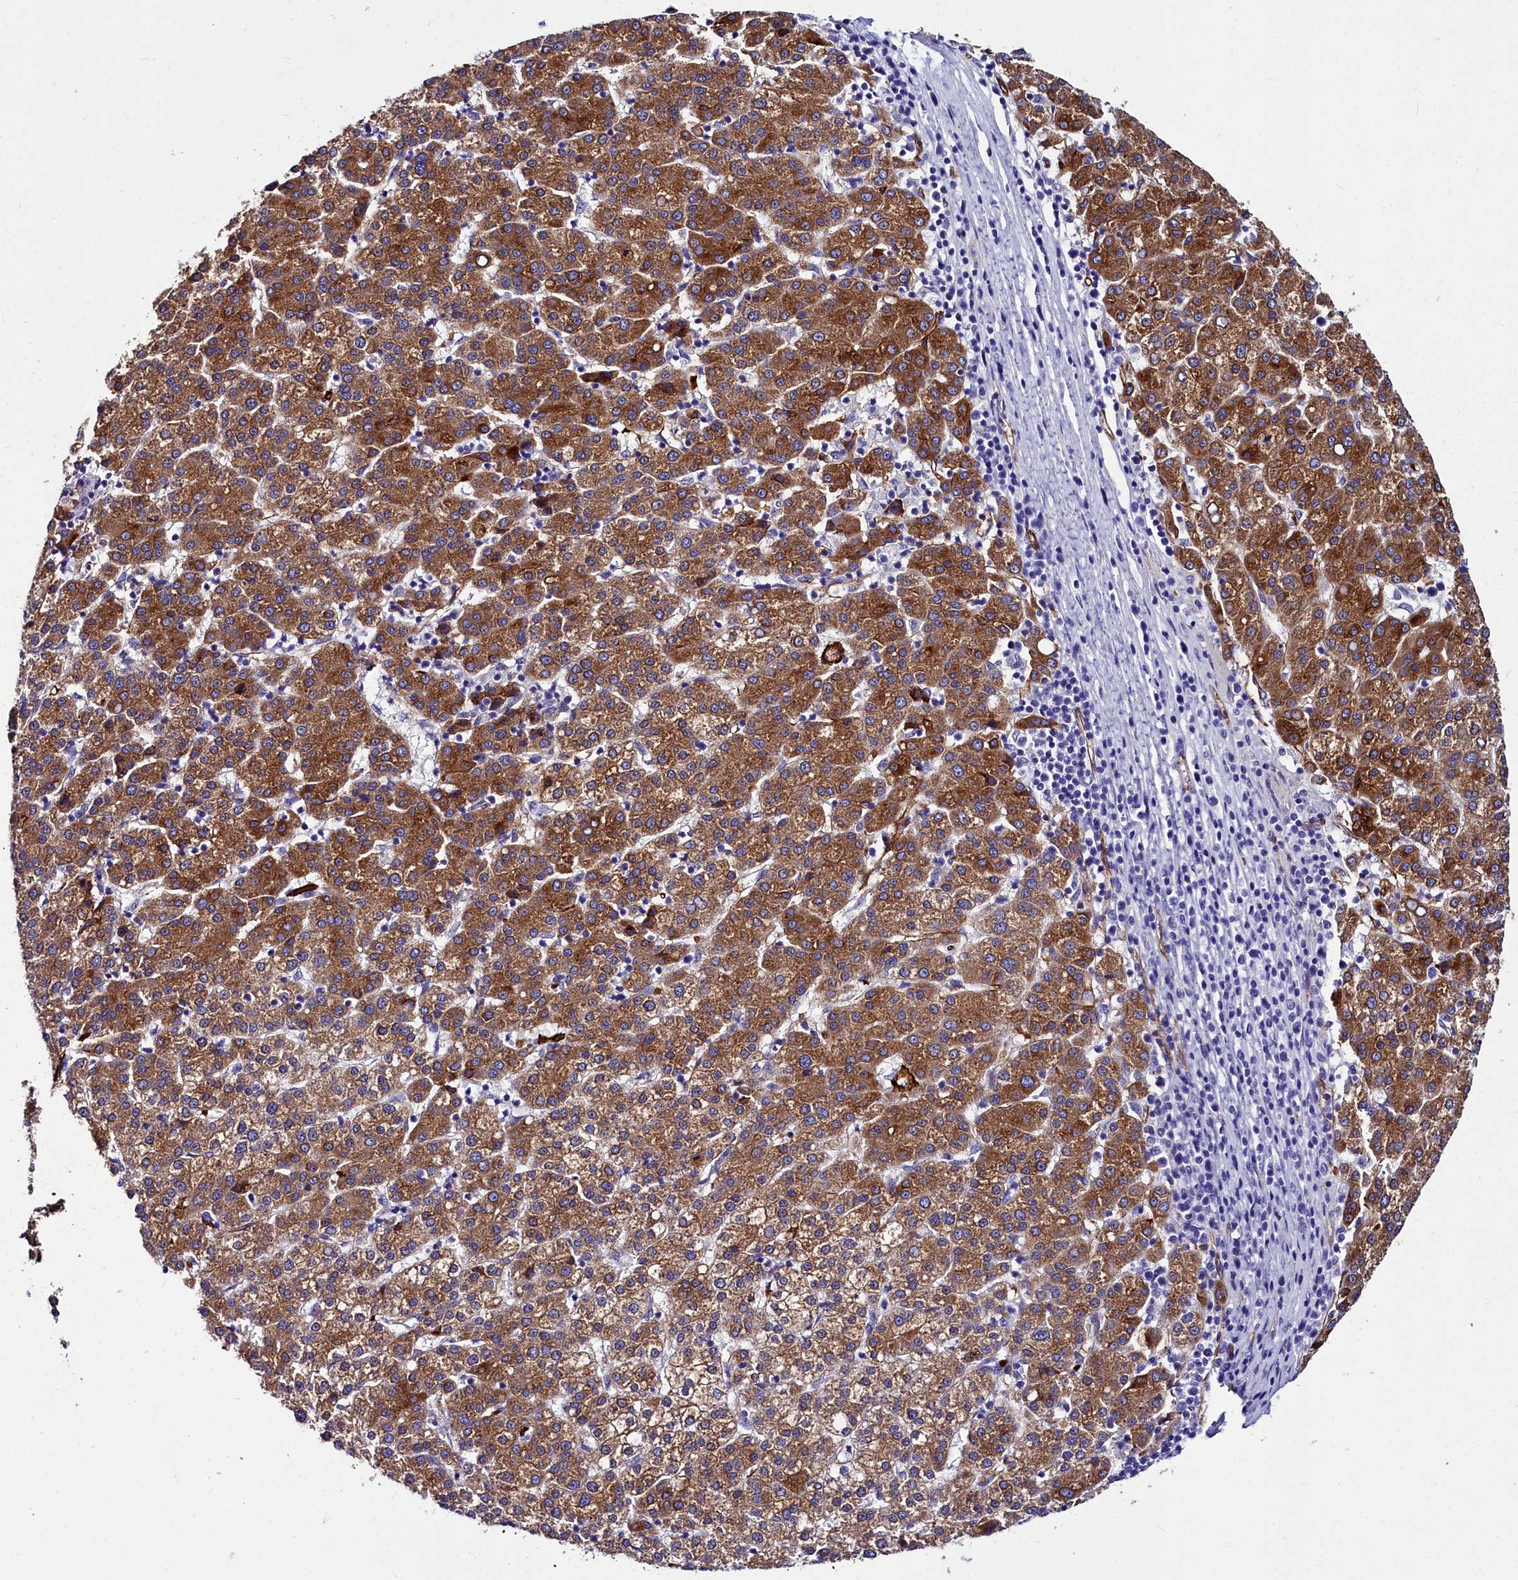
{"staining": {"intensity": "moderate", "quantity": ">75%", "location": "cytoplasmic/membranous"}, "tissue": "liver cancer", "cell_type": "Tumor cells", "image_type": "cancer", "snomed": [{"axis": "morphology", "description": "Carcinoma, Hepatocellular, NOS"}, {"axis": "topography", "description": "Liver"}], "caption": "About >75% of tumor cells in liver cancer demonstrate moderate cytoplasmic/membranous protein staining as visualized by brown immunohistochemical staining.", "gene": "CYP4F11", "patient": {"sex": "female", "age": 58}}